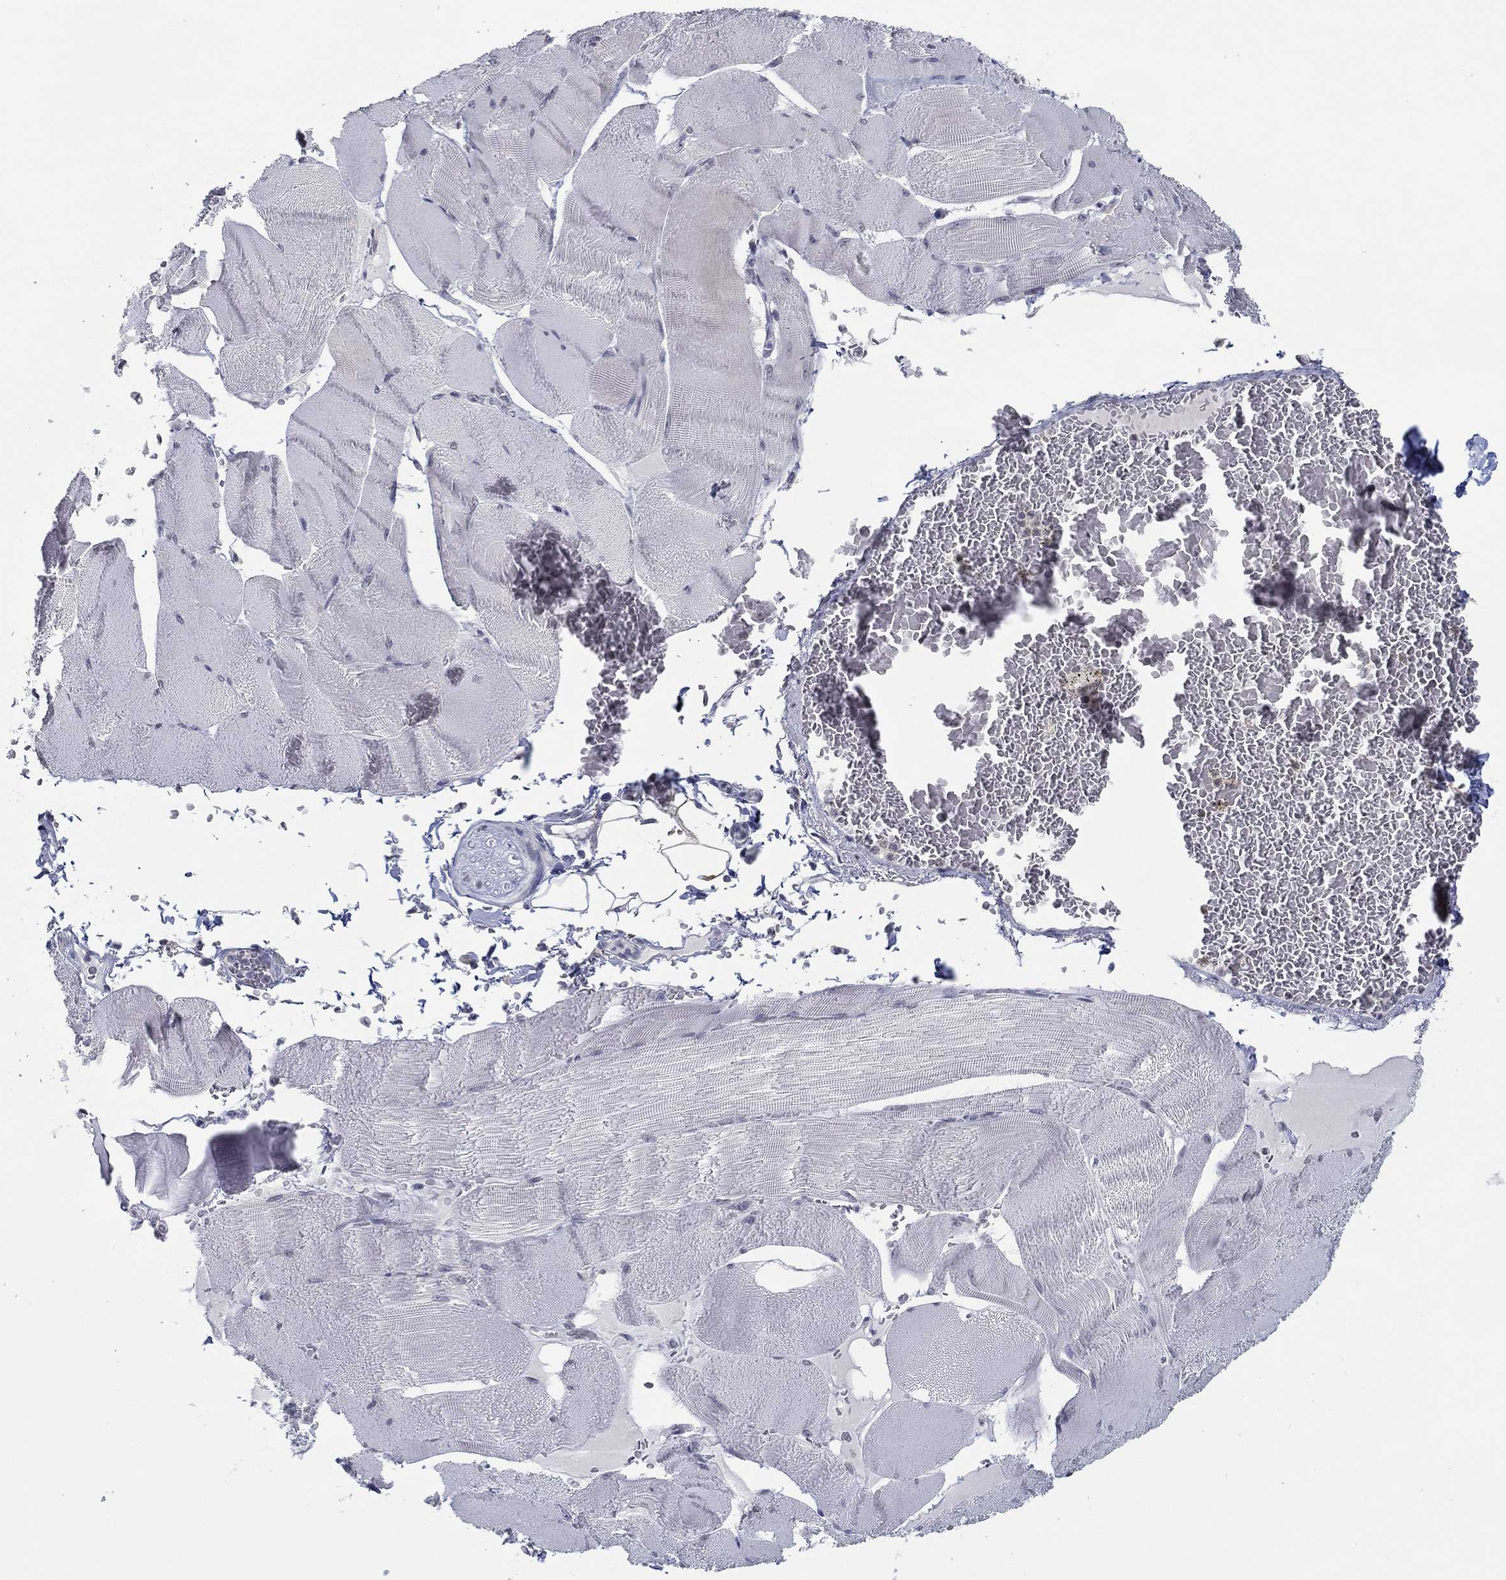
{"staining": {"intensity": "negative", "quantity": "none", "location": "none"}, "tissue": "skeletal muscle", "cell_type": "Myocytes", "image_type": "normal", "snomed": [{"axis": "morphology", "description": "Normal tissue, NOS"}, {"axis": "topography", "description": "Skeletal muscle"}], "caption": "IHC photomicrograph of unremarkable skeletal muscle stained for a protein (brown), which reveals no staining in myocytes.", "gene": "NUP155", "patient": {"sex": "male", "age": 56}}